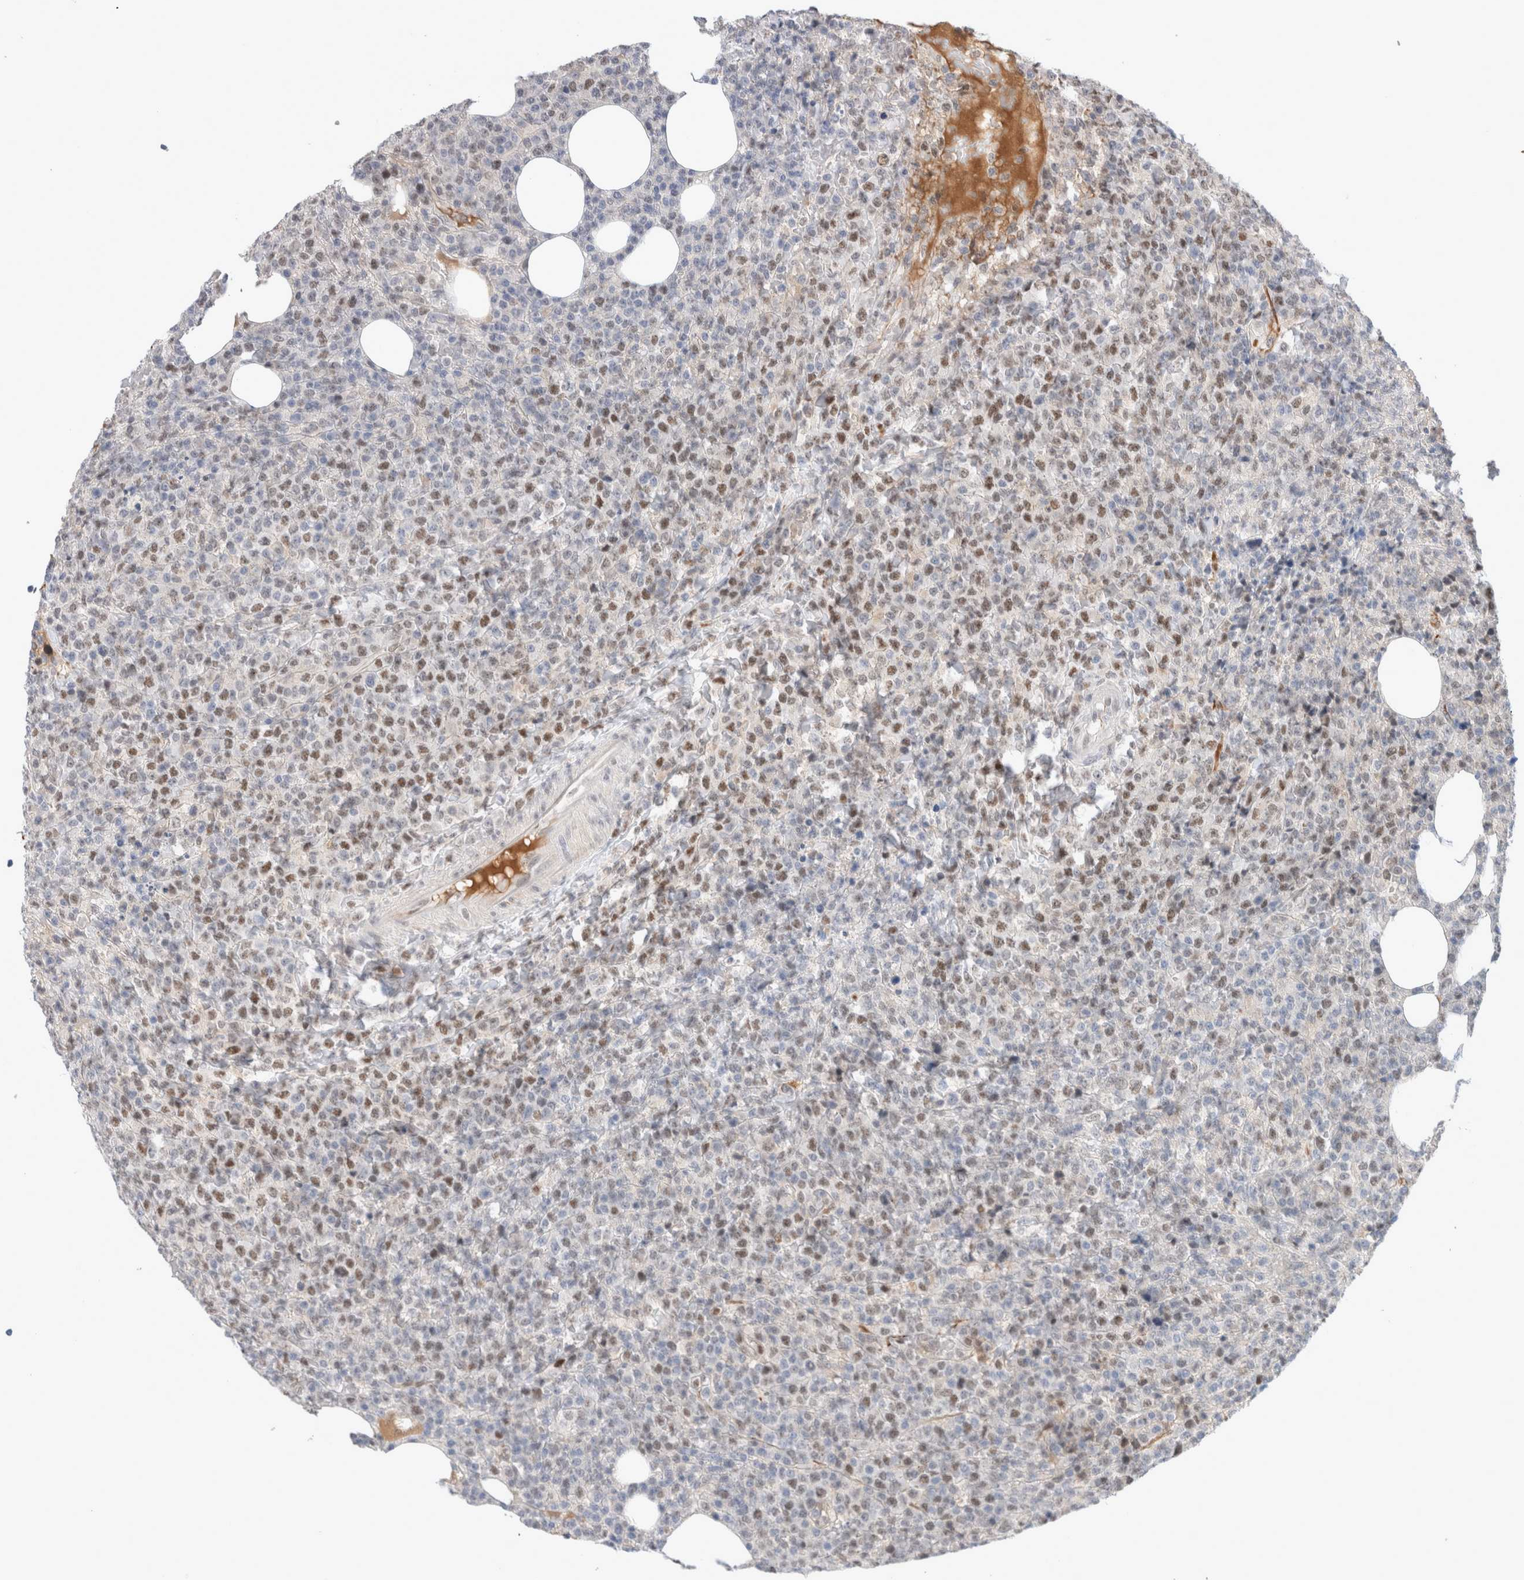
{"staining": {"intensity": "moderate", "quantity": "25%-75%", "location": "nuclear"}, "tissue": "lymphoma", "cell_type": "Tumor cells", "image_type": "cancer", "snomed": [{"axis": "morphology", "description": "Malignant lymphoma, non-Hodgkin's type, High grade"}, {"axis": "topography", "description": "Lymph node"}], "caption": "Moderate nuclear protein expression is seen in approximately 25%-75% of tumor cells in malignant lymphoma, non-Hodgkin's type (high-grade).", "gene": "KNL1", "patient": {"sex": "male", "age": 13}}